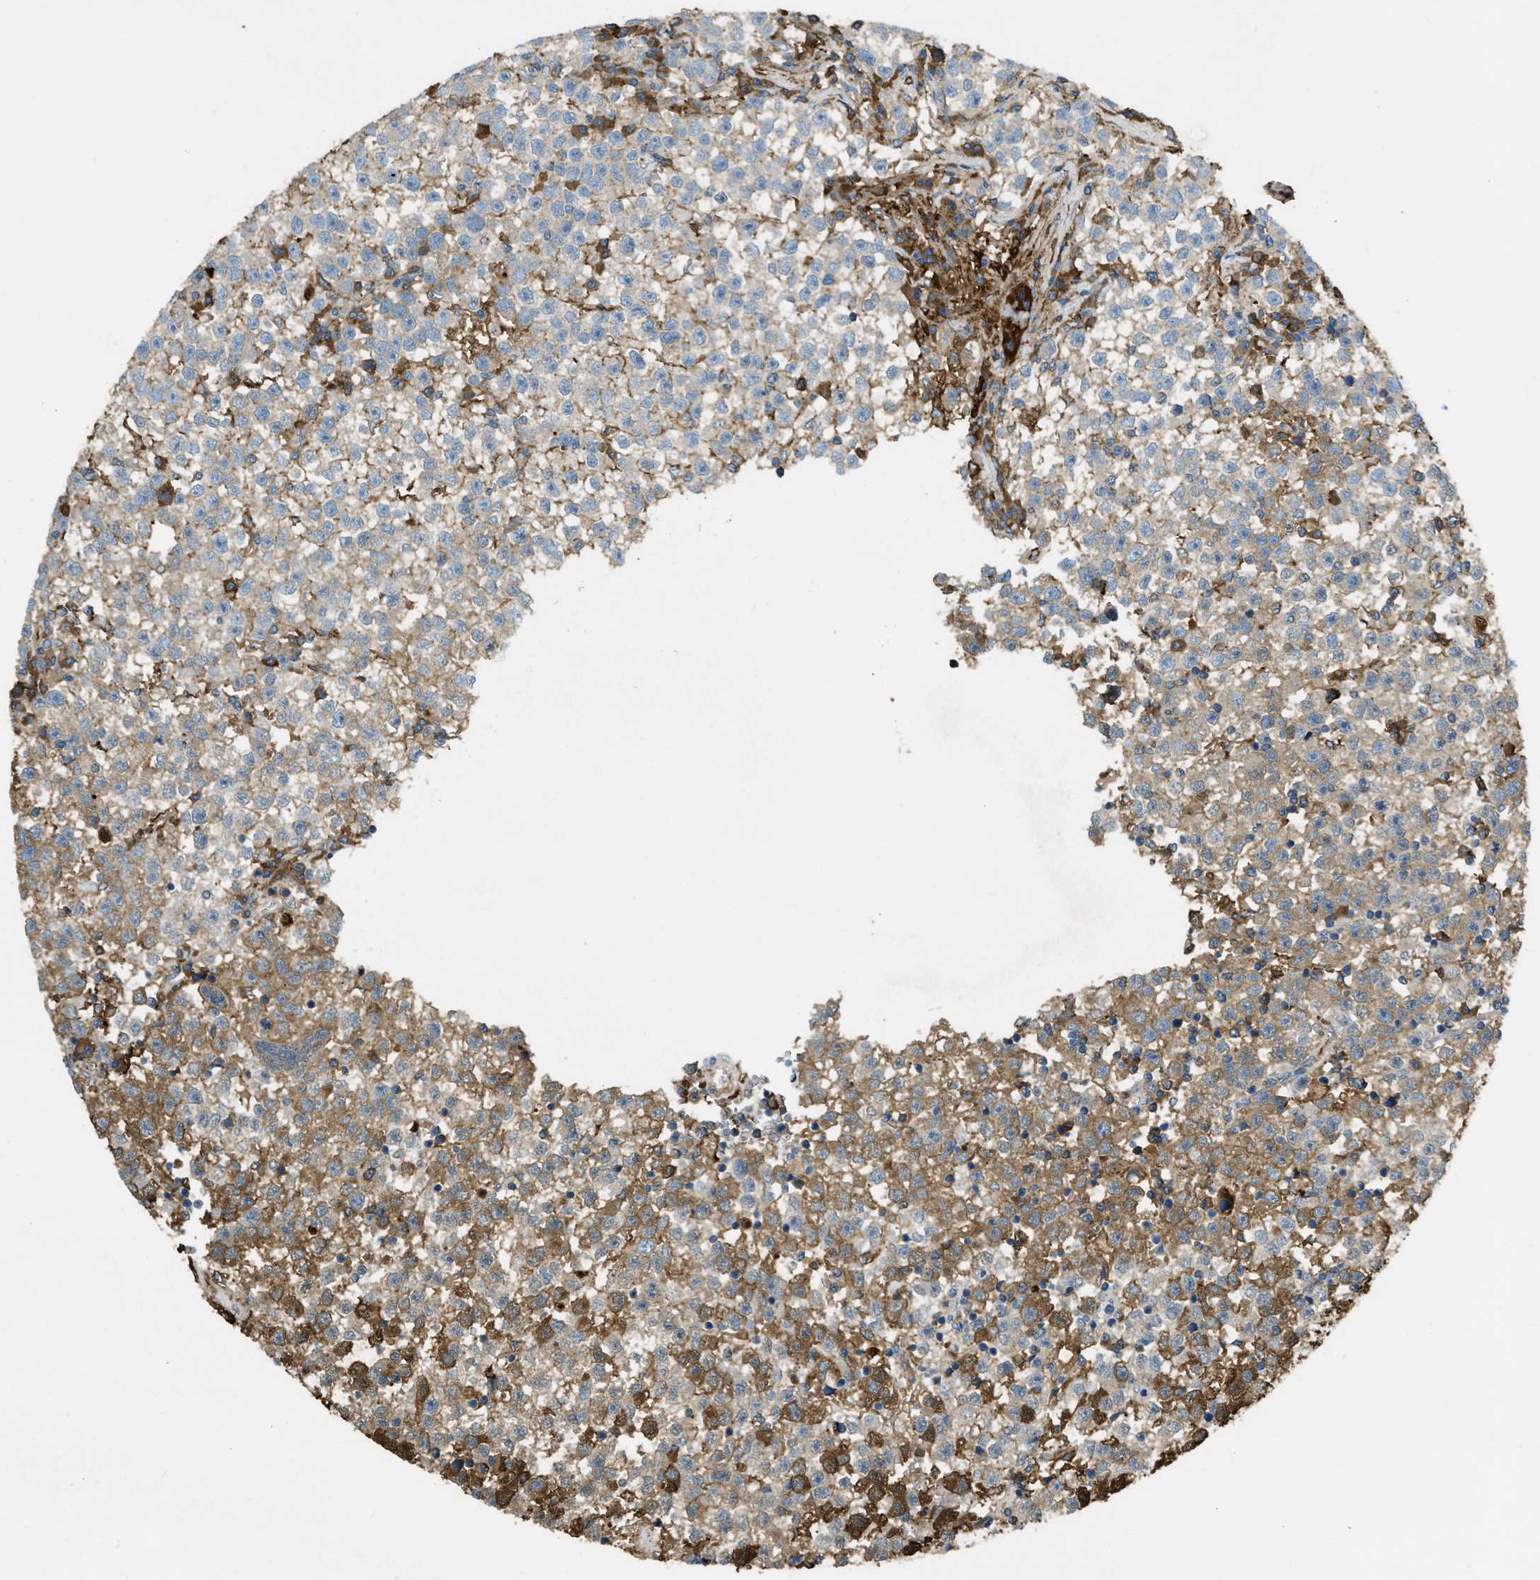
{"staining": {"intensity": "strong", "quantity": ">75%", "location": "cytoplasmic/membranous"}, "tissue": "testis cancer", "cell_type": "Tumor cells", "image_type": "cancer", "snomed": [{"axis": "morphology", "description": "Seminoma, NOS"}, {"axis": "topography", "description": "Testis"}], "caption": "Human testis cancer (seminoma) stained with a protein marker displays strong staining in tumor cells.", "gene": "PRTN3", "patient": {"sex": "male", "age": 22}}